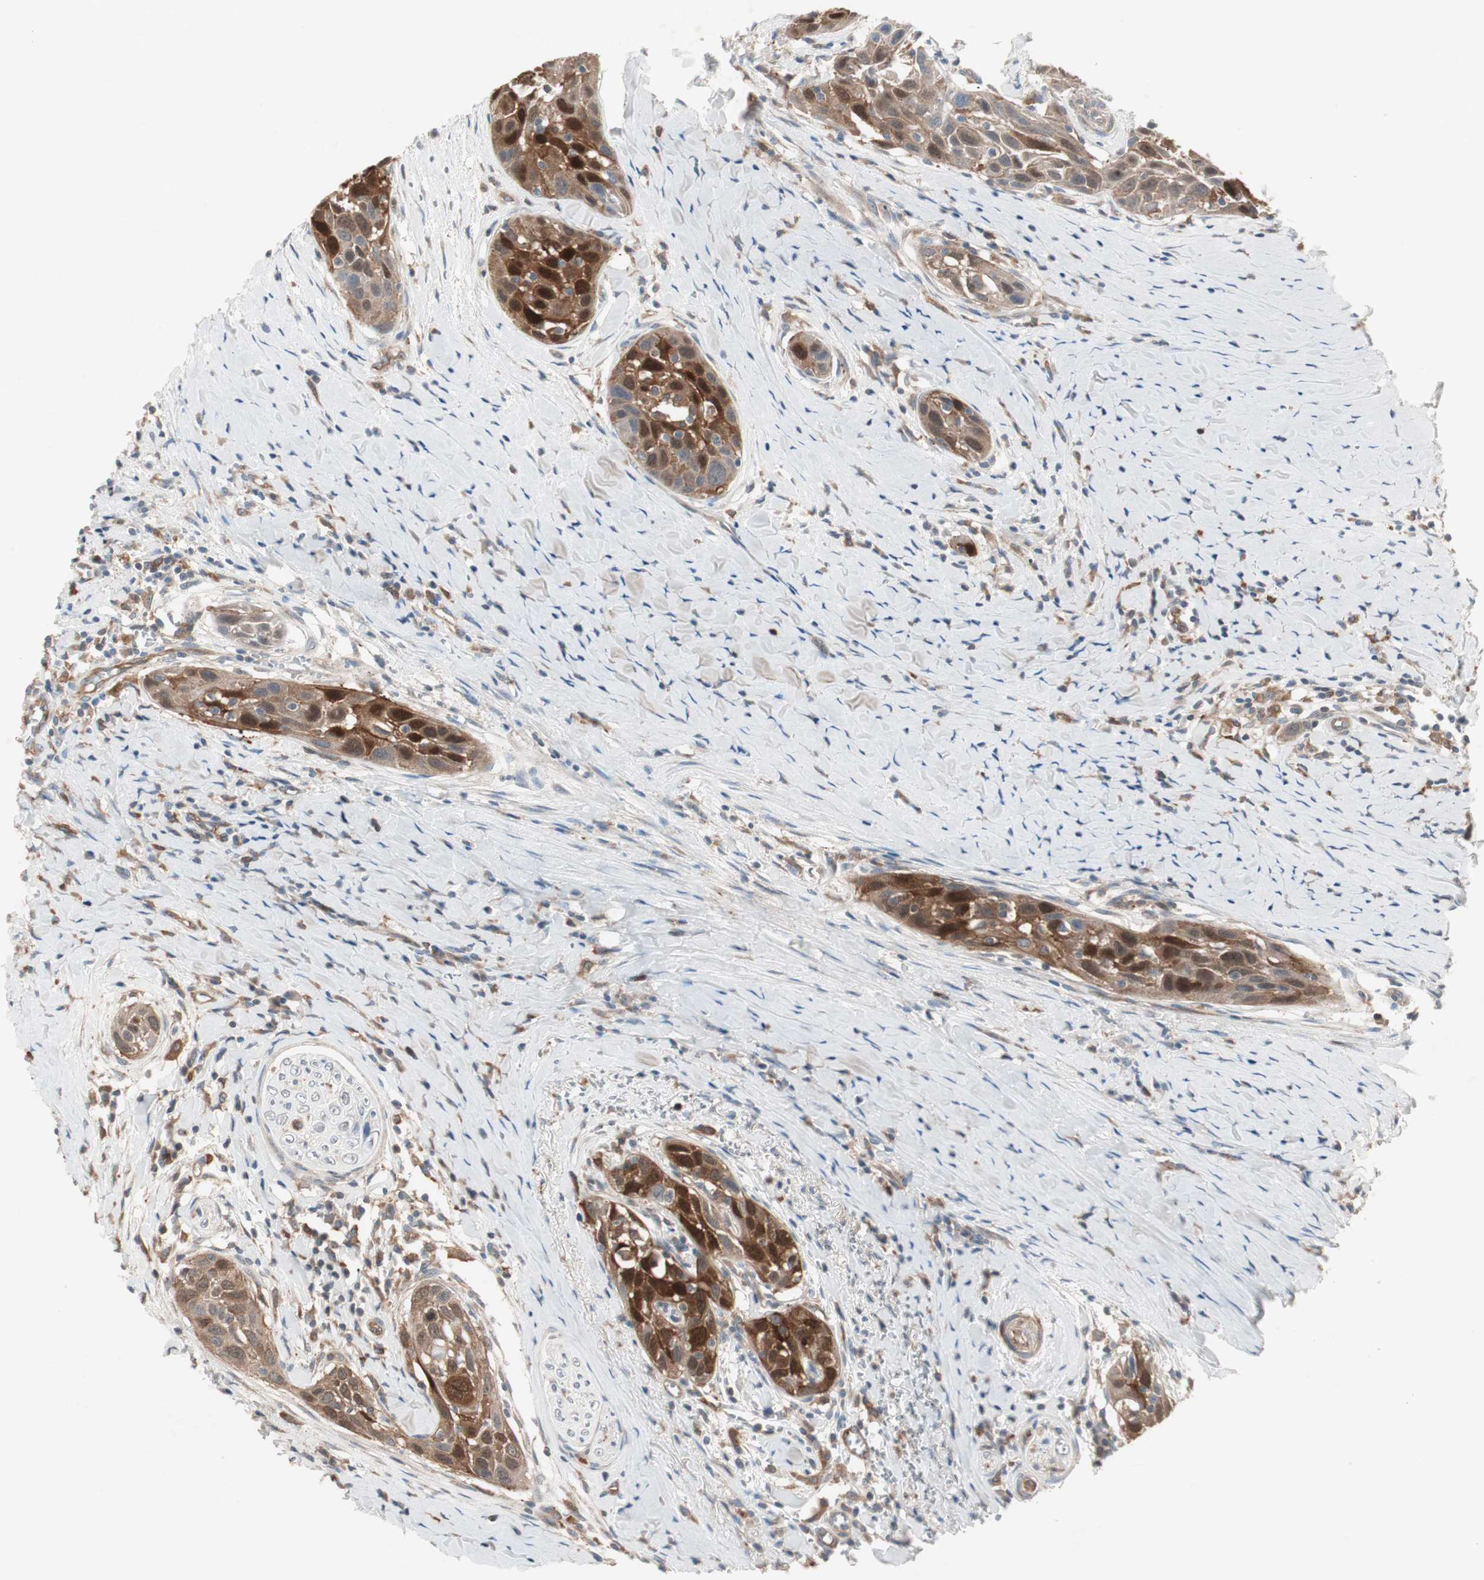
{"staining": {"intensity": "strong", "quantity": ">75%", "location": "cytoplasmic/membranous,nuclear"}, "tissue": "head and neck cancer", "cell_type": "Tumor cells", "image_type": "cancer", "snomed": [{"axis": "morphology", "description": "Normal tissue, NOS"}, {"axis": "morphology", "description": "Squamous cell carcinoma, NOS"}, {"axis": "topography", "description": "Oral tissue"}, {"axis": "topography", "description": "Head-Neck"}], "caption": "Protein staining by immunohistochemistry reveals strong cytoplasmic/membranous and nuclear positivity in approximately >75% of tumor cells in head and neck cancer. (Brightfield microscopy of DAB IHC at high magnification).", "gene": "STAB1", "patient": {"sex": "female", "age": 50}}